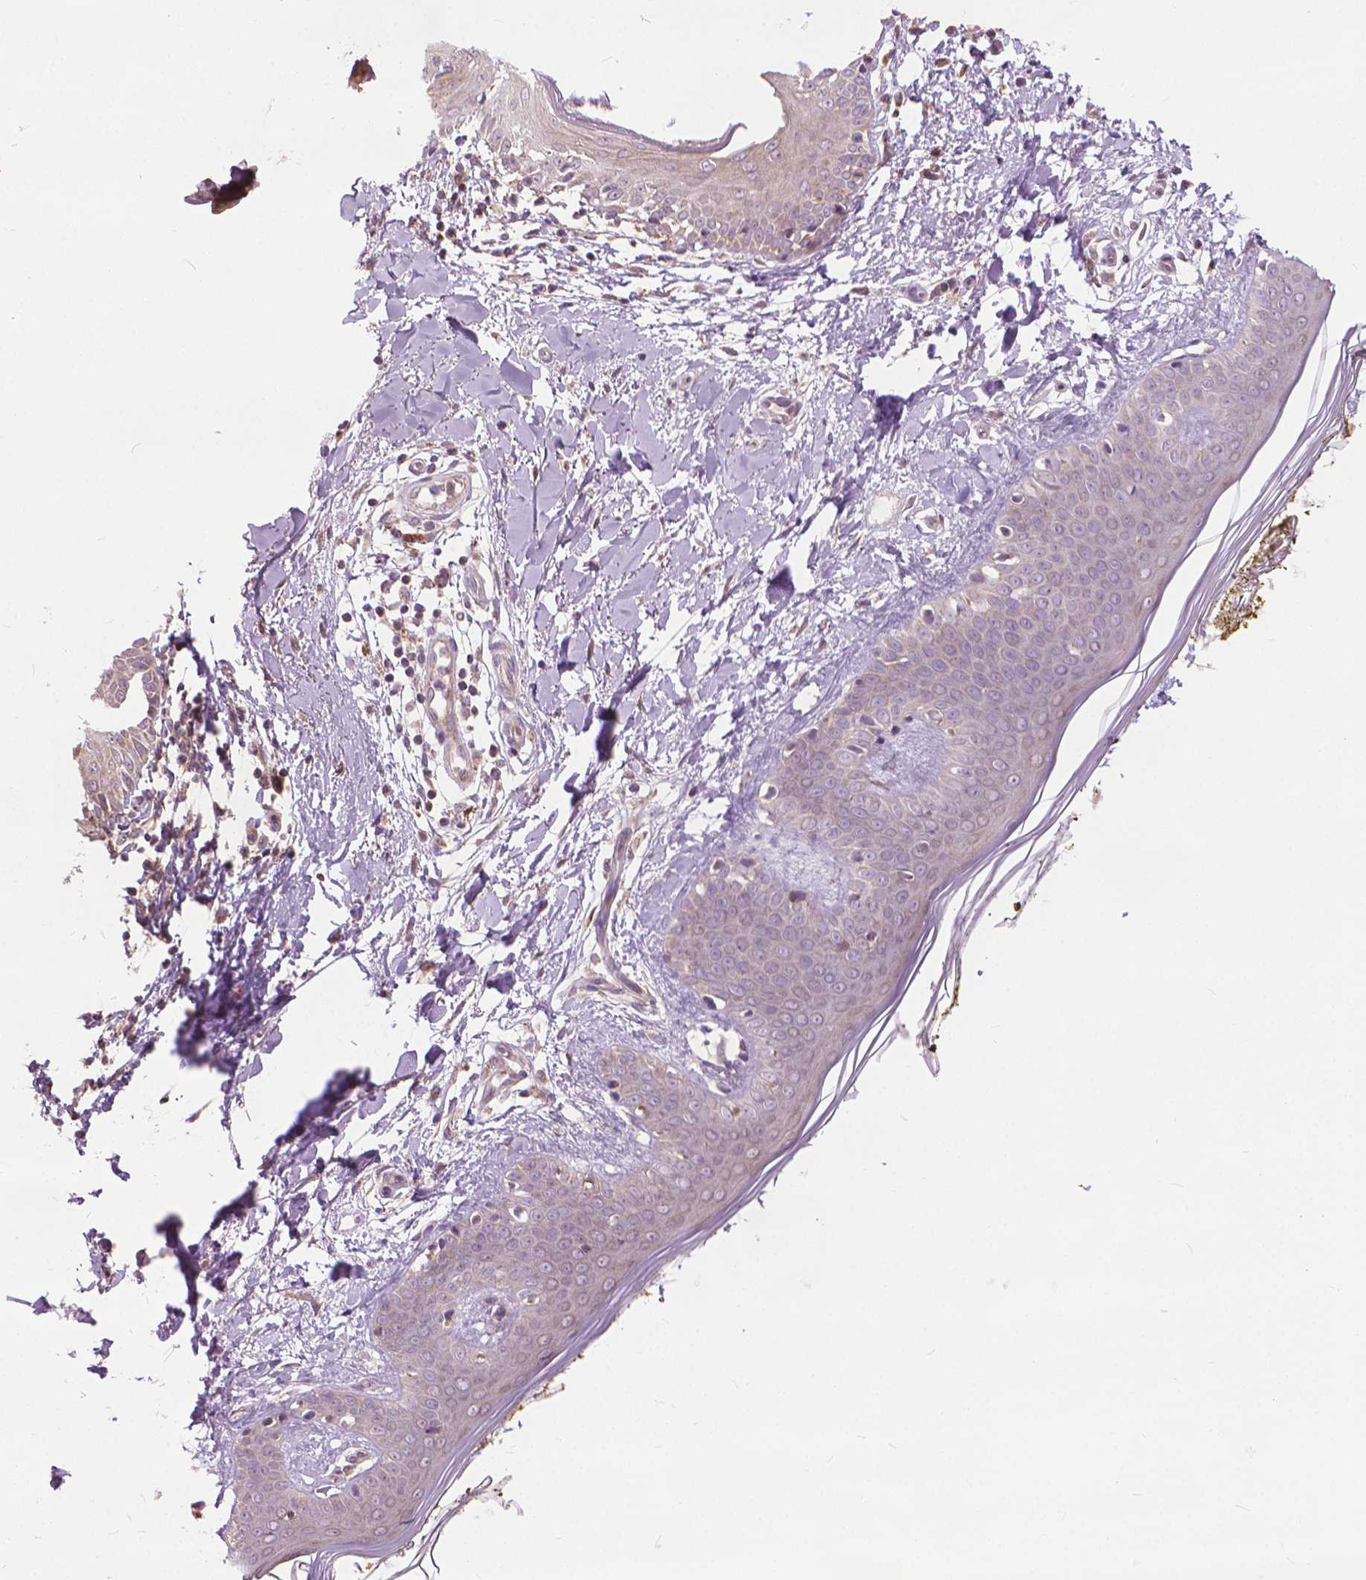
{"staining": {"intensity": "weak", "quantity": ">75%", "location": "cytoplasmic/membranous"}, "tissue": "skin", "cell_type": "Fibroblasts", "image_type": "normal", "snomed": [{"axis": "morphology", "description": "Normal tissue, NOS"}, {"axis": "topography", "description": "Skin"}], "caption": "Immunohistochemistry (DAB (3,3'-diaminobenzidine)) staining of benign skin shows weak cytoplasmic/membranous protein positivity in about >75% of fibroblasts. Immunohistochemistry stains the protein in brown and the nuclei are stained blue.", "gene": "NUDT1", "patient": {"sex": "female", "age": 34}}